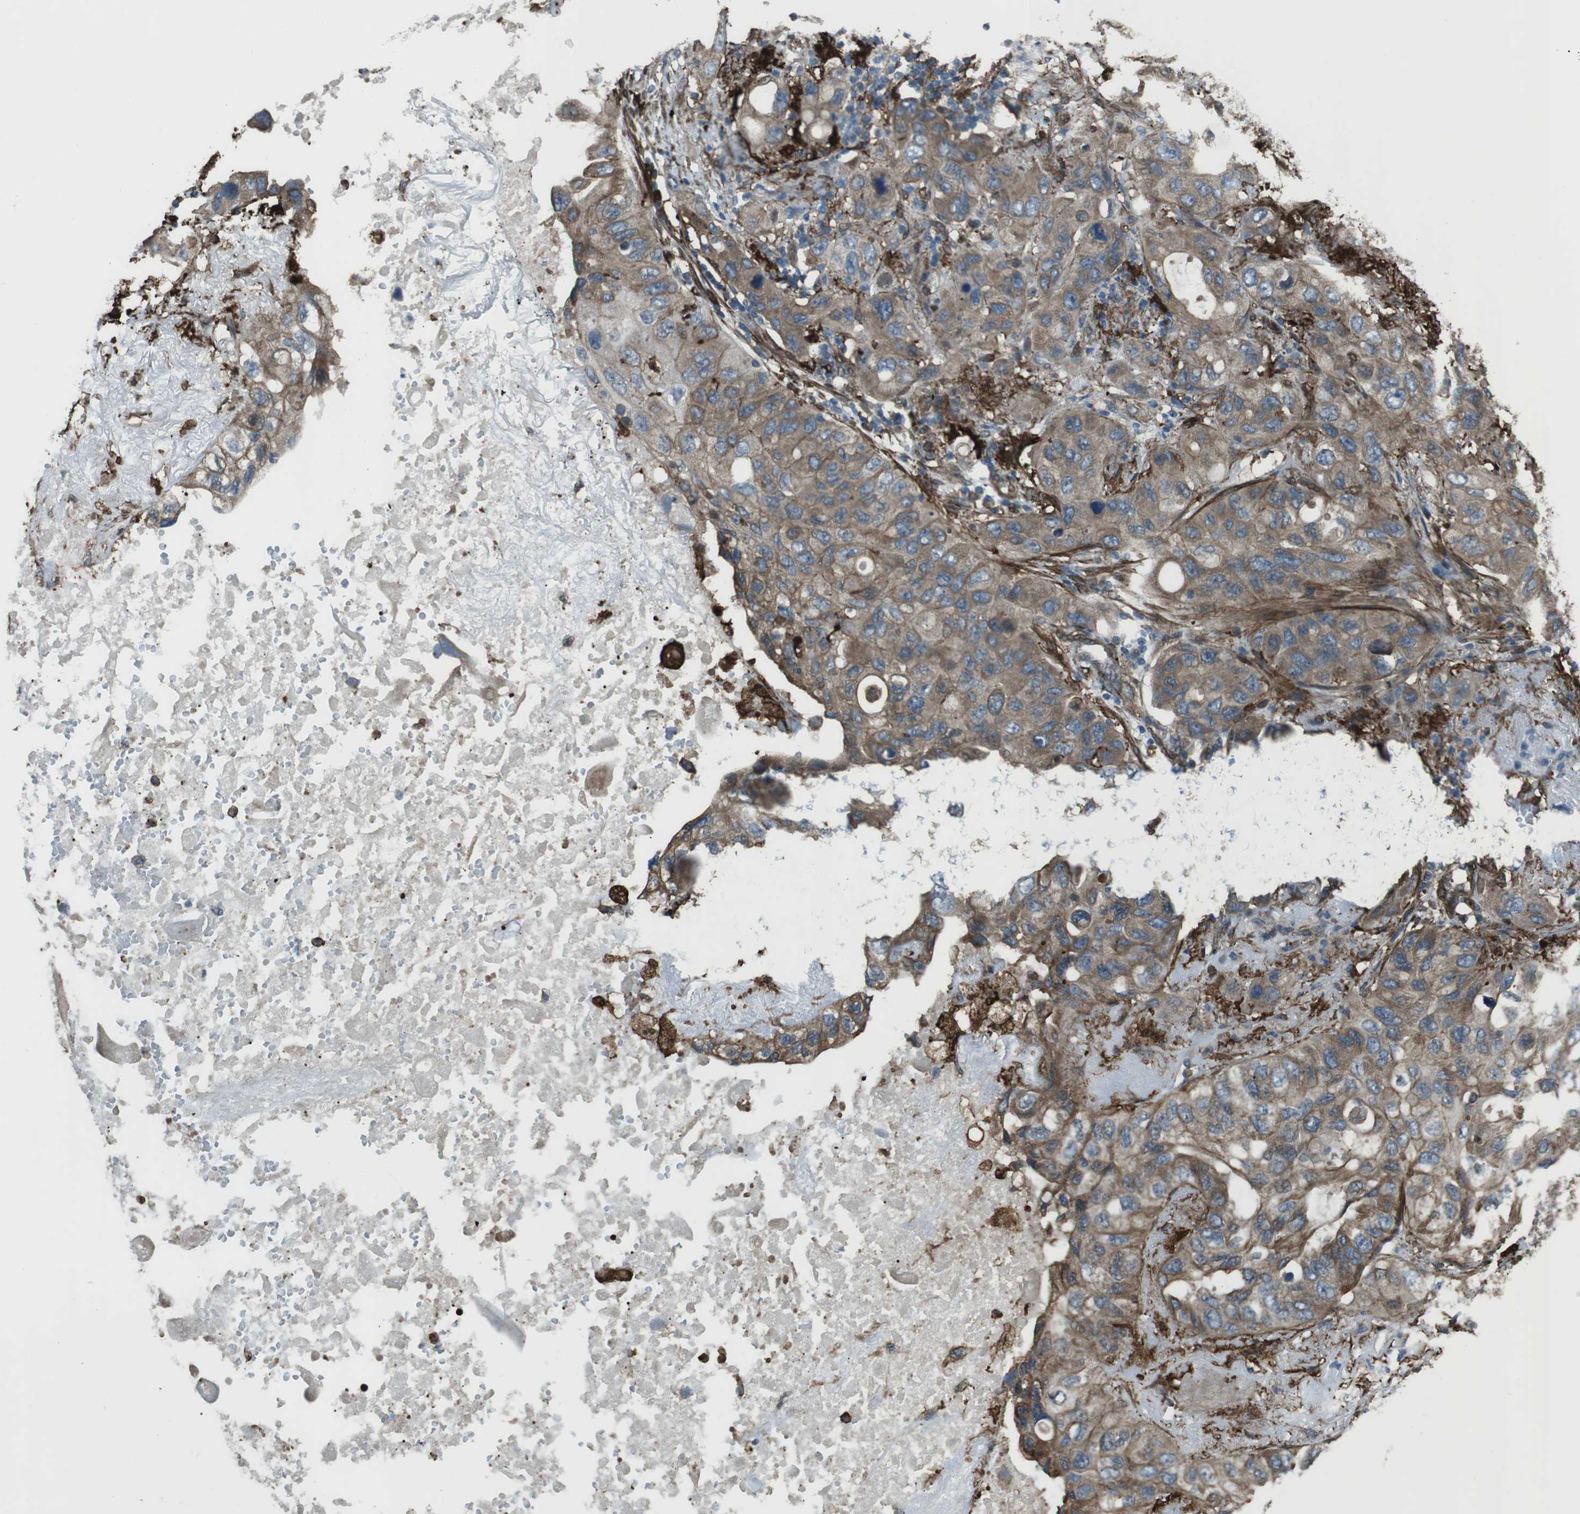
{"staining": {"intensity": "moderate", "quantity": ">75%", "location": "cytoplasmic/membranous"}, "tissue": "lung cancer", "cell_type": "Tumor cells", "image_type": "cancer", "snomed": [{"axis": "morphology", "description": "Squamous cell carcinoma, NOS"}, {"axis": "topography", "description": "Lung"}], "caption": "This micrograph reveals squamous cell carcinoma (lung) stained with immunohistochemistry to label a protein in brown. The cytoplasmic/membranous of tumor cells show moderate positivity for the protein. Nuclei are counter-stained blue.", "gene": "SFT2D1", "patient": {"sex": "female", "age": 73}}